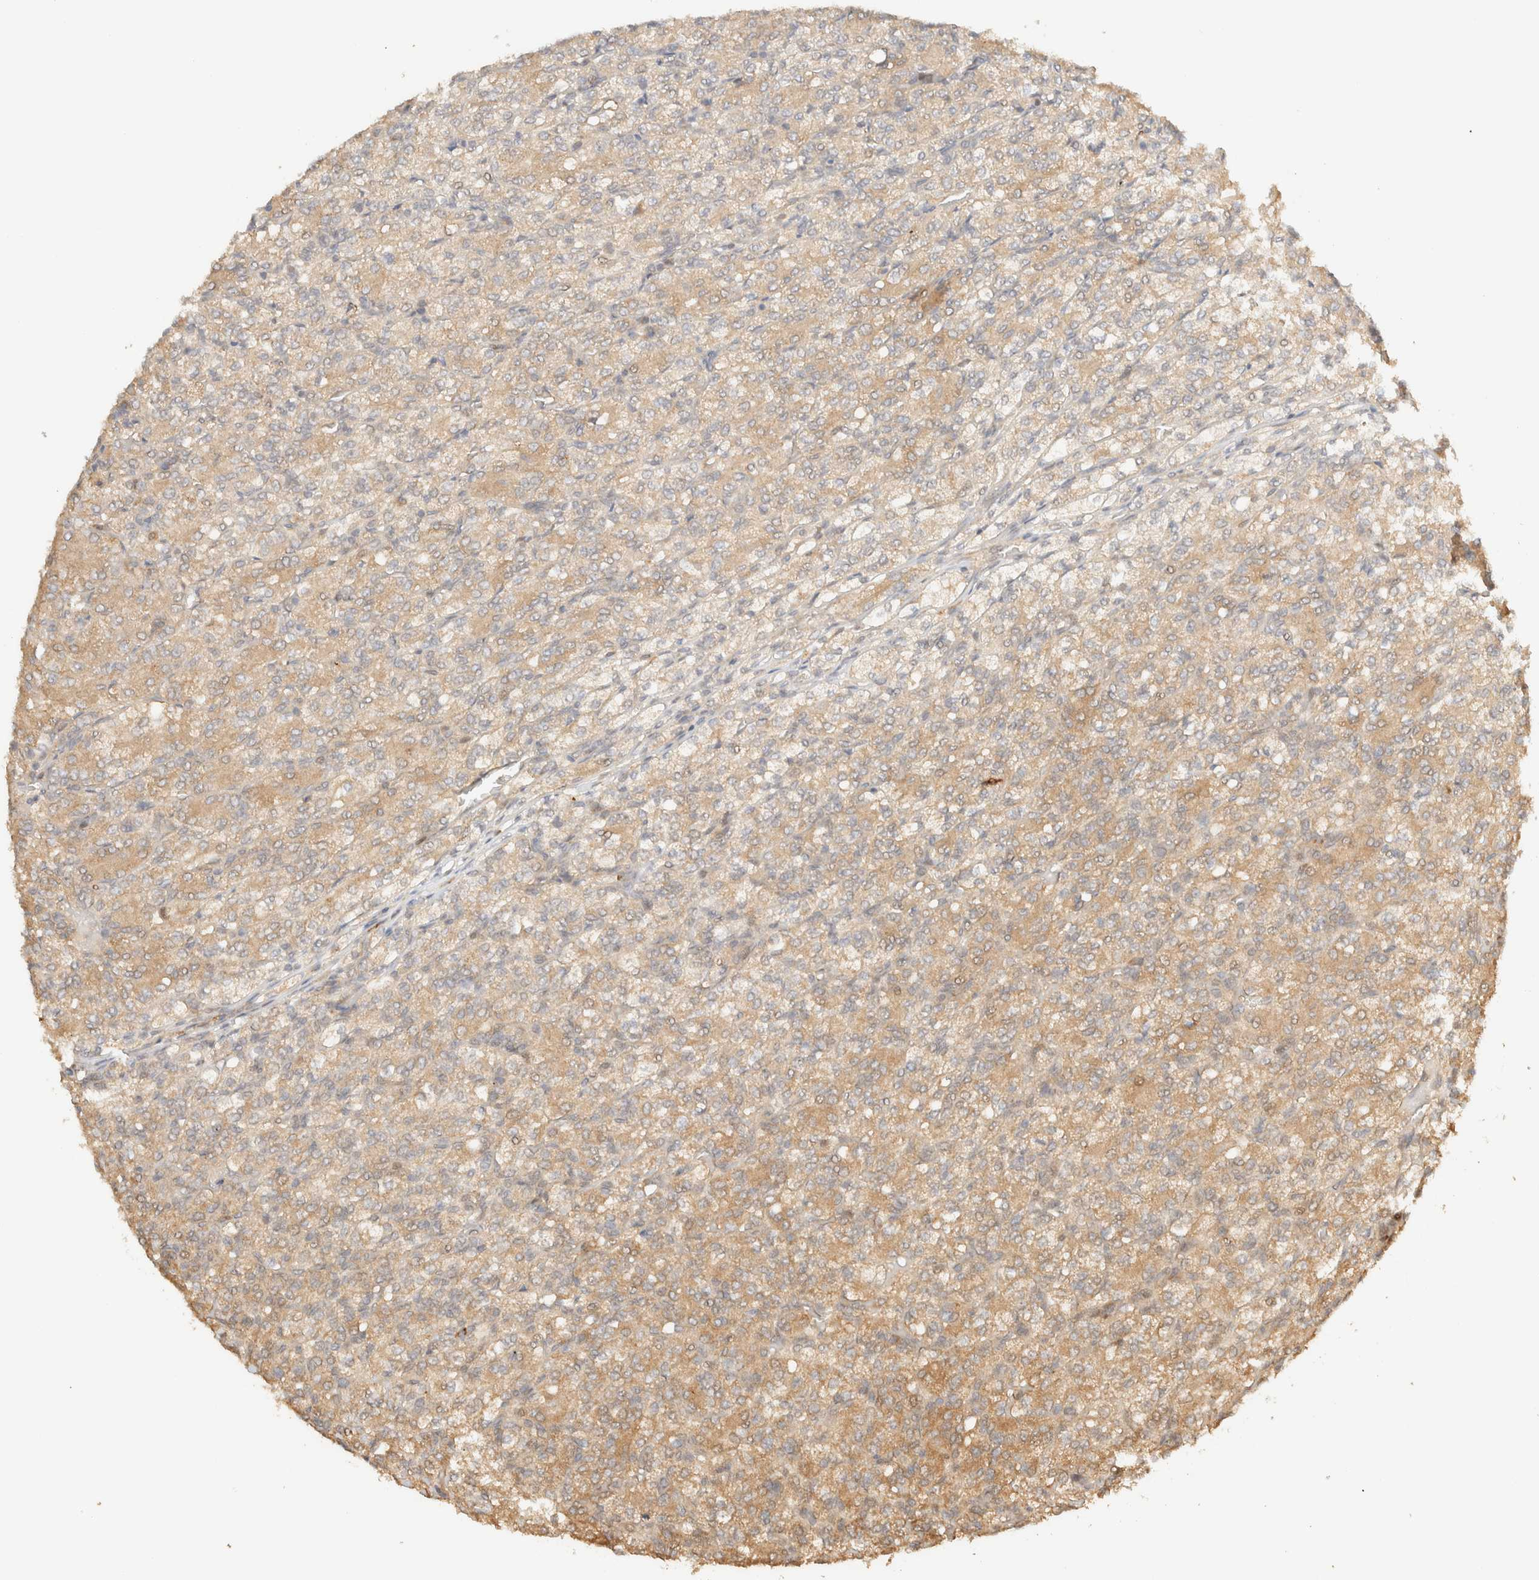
{"staining": {"intensity": "weak", "quantity": "25%-75%", "location": "cytoplasmic/membranous"}, "tissue": "renal cancer", "cell_type": "Tumor cells", "image_type": "cancer", "snomed": [{"axis": "morphology", "description": "Adenocarcinoma, NOS"}, {"axis": "topography", "description": "Kidney"}], "caption": "IHC image of neoplastic tissue: adenocarcinoma (renal) stained using IHC displays low levels of weak protein expression localized specifically in the cytoplasmic/membranous of tumor cells, appearing as a cytoplasmic/membranous brown color.", "gene": "ZBTB34", "patient": {"sex": "male", "age": 77}}